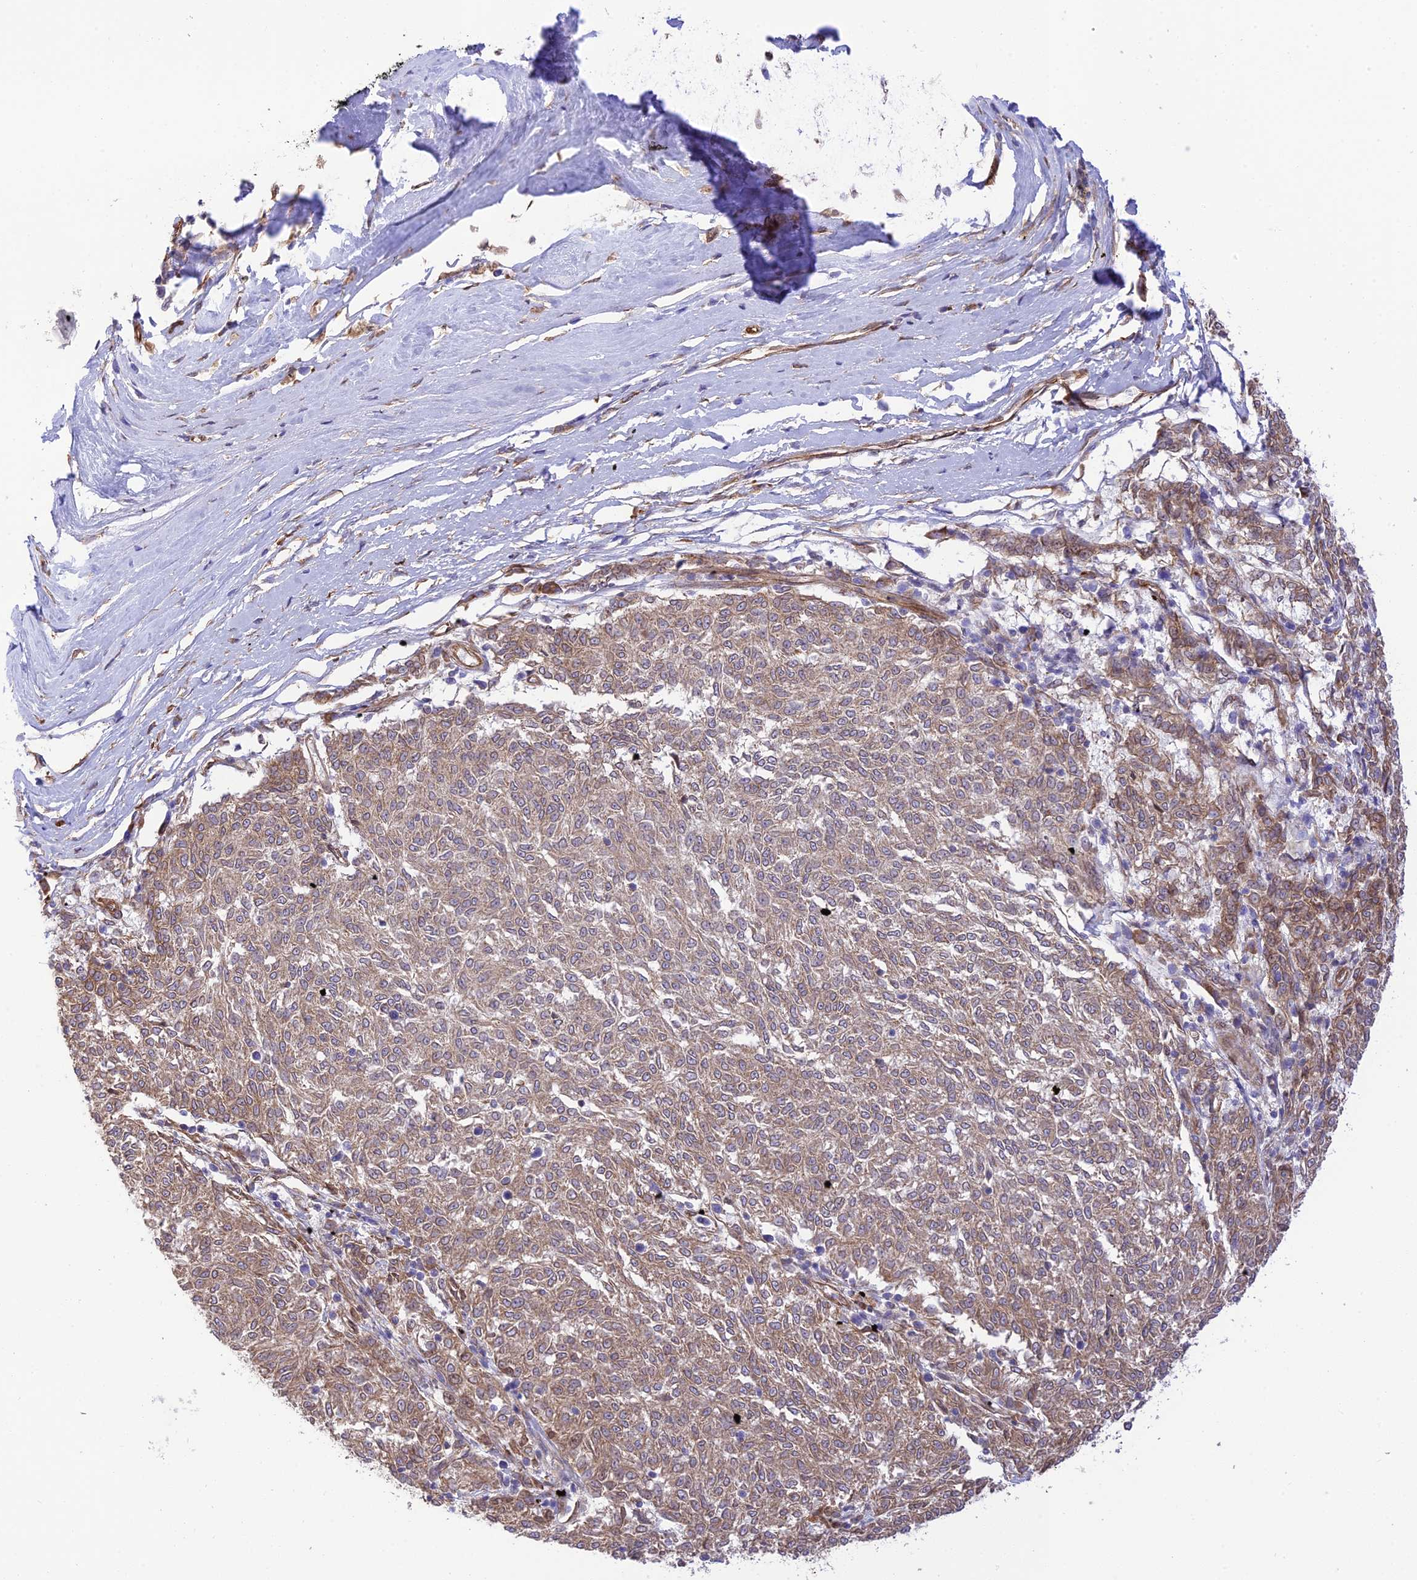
{"staining": {"intensity": "weak", "quantity": ">75%", "location": "cytoplasmic/membranous"}, "tissue": "melanoma", "cell_type": "Tumor cells", "image_type": "cancer", "snomed": [{"axis": "morphology", "description": "Malignant melanoma, NOS"}, {"axis": "topography", "description": "Skin"}], "caption": "Melanoma stained for a protein (brown) reveals weak cytoplasmic/membranous positive staining in approximately >75% of tumor cells.", "gene": "EXOC3L4", "patient": {"sex": "female", "age": 72}}